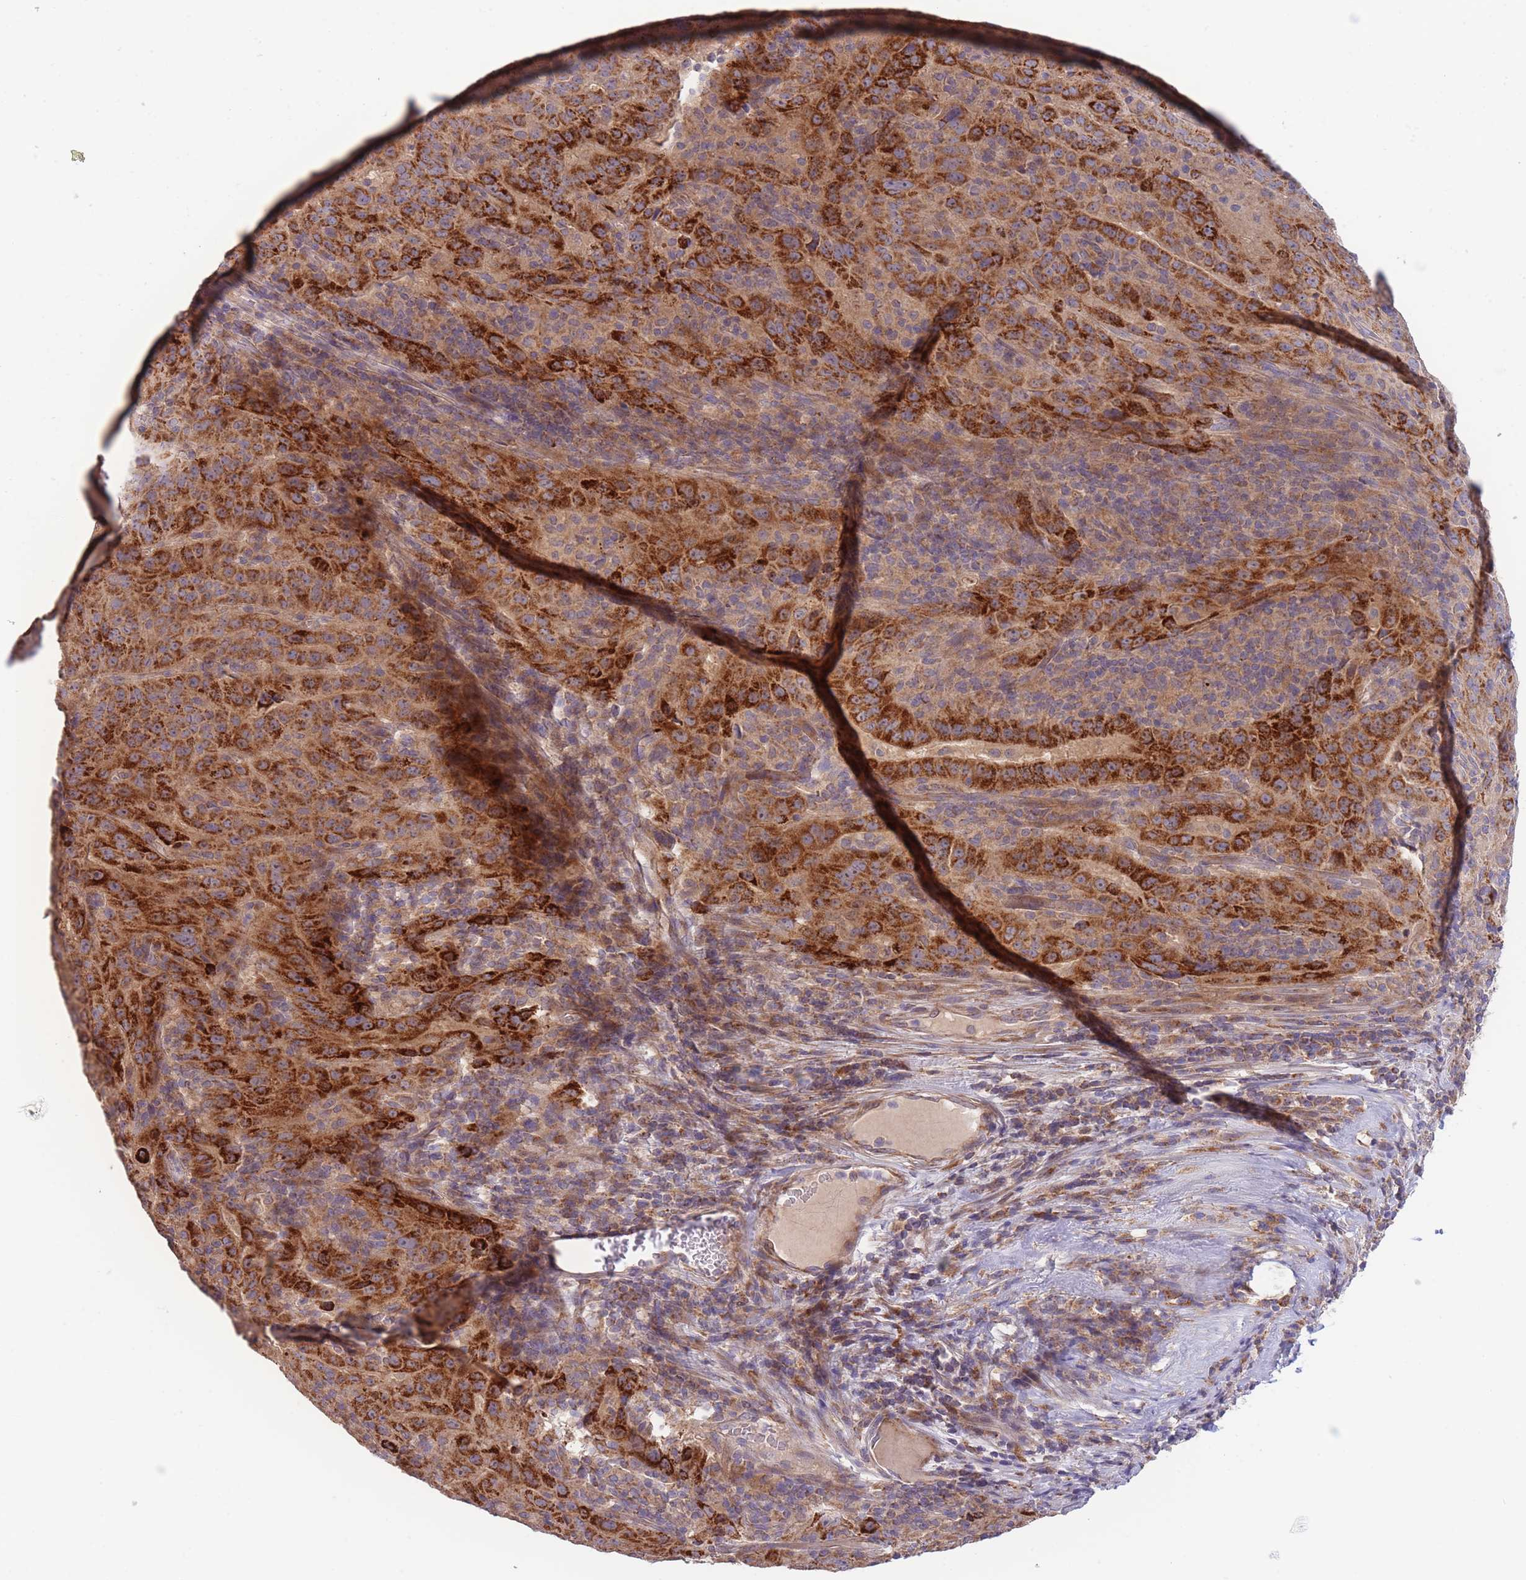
{"staining": {"intensity": "strong", "quantity": ">75%", "location": "cytoplasmic/membranous"}, "tissue": "pancreatic cancer", "cell_type": "Tumor cells", "image_type": "cancer", "snomed": [{"axis": "morphology", "description": "Adenocarcinoma, NOS"}, {"axis": "topography", "description": "Pancreas"}], "caption": "Immunohistochemistry histopathology image of neoplastic tissue: human adenocarcinoma (pancreatic) stained using immunohistochemistry (IHC) shows high levels of strong protein expression localized specifically in the cytoplasmic/membranous of tumor cells, appearing as a cytoplasmic/membranous brown color.", "gene": "SLC25A42", "patient": {"sex": "male", "age": 63}}